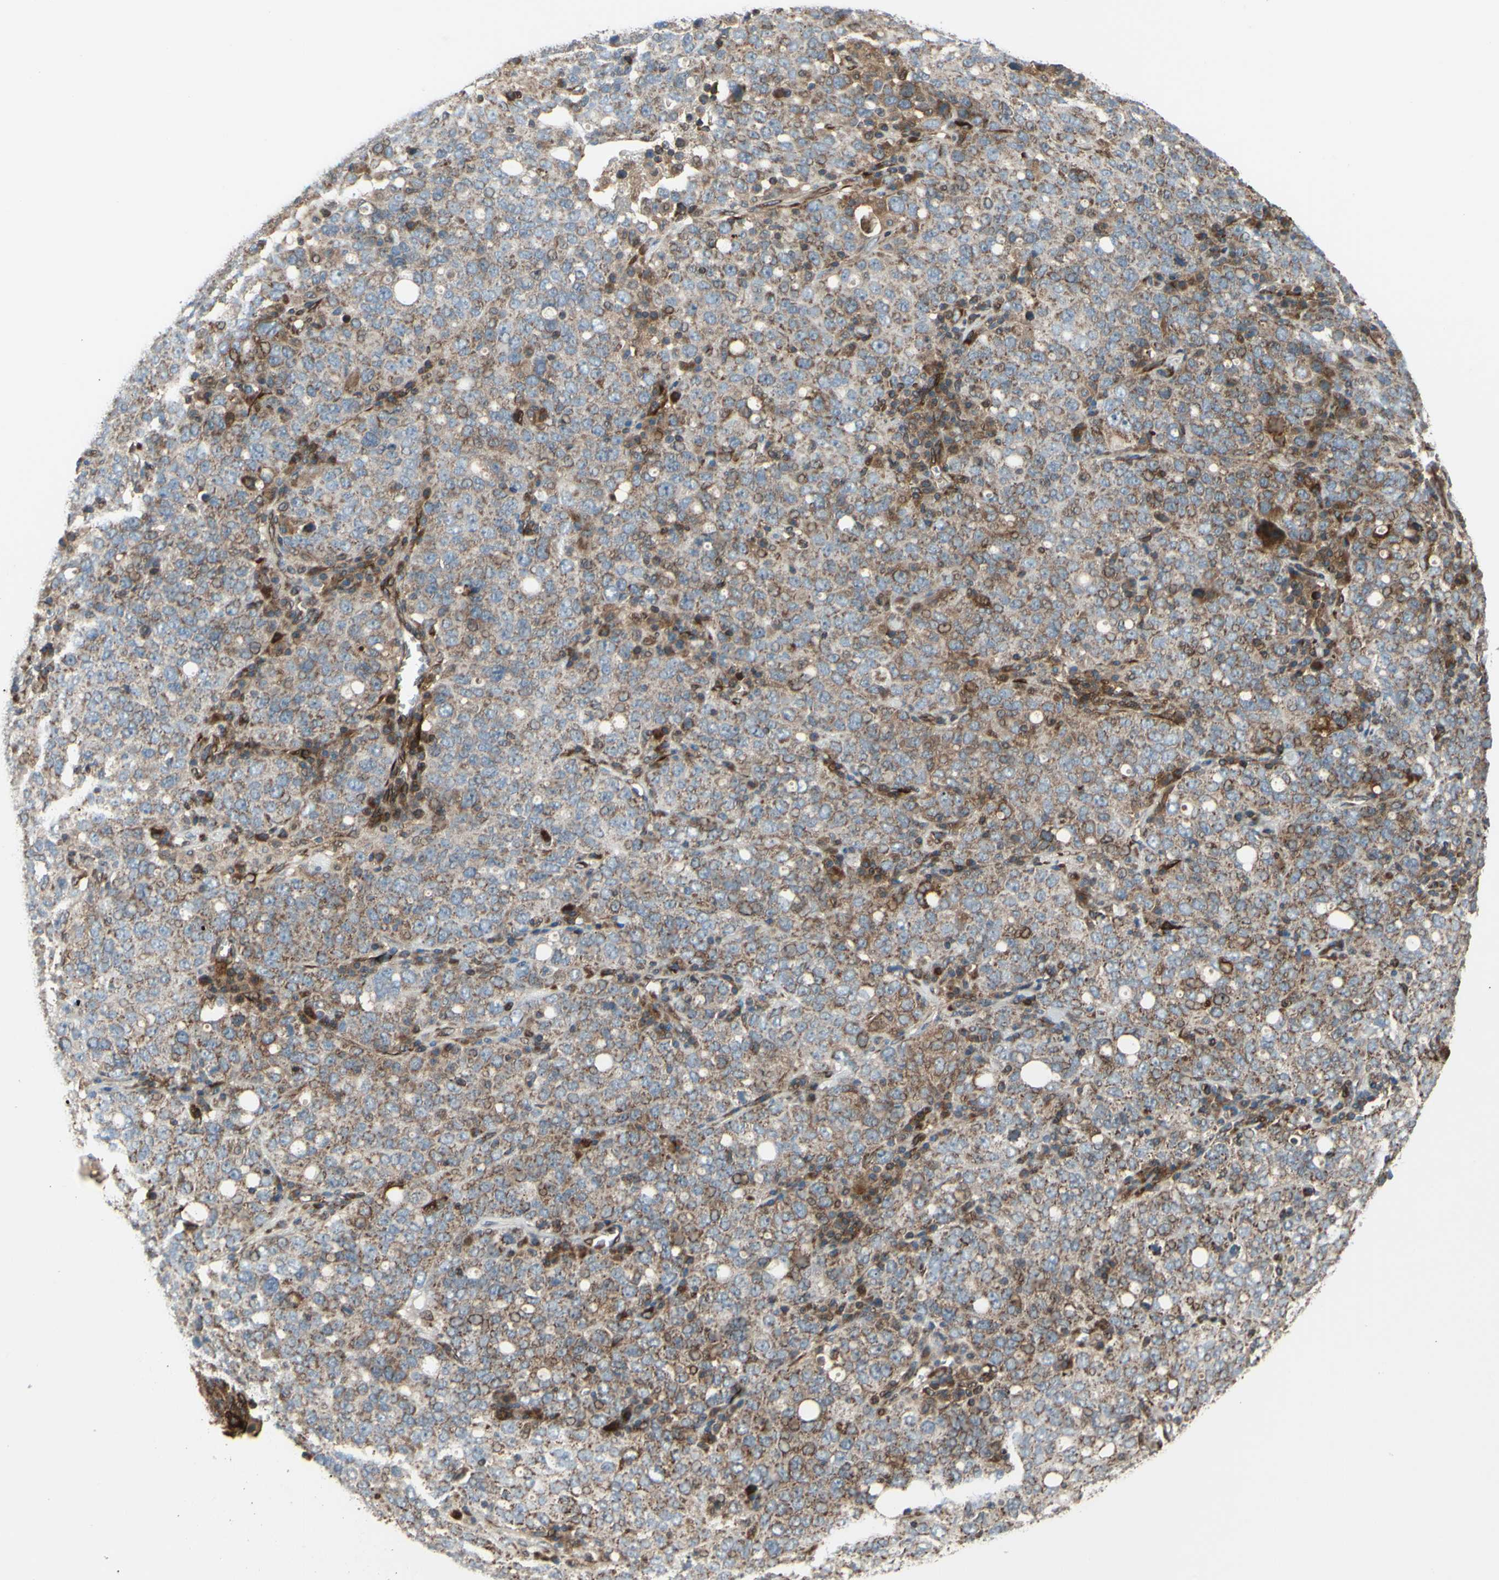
{"staining": {"intensity": "moderate", "quantity": ">75%", "location": "cytoplasmic/membranous"}, "tissue": "ovarian cancer", "cell_type": "Tumor cells", "image_type": "cancer", "snomed": [{"axis": "morphology", "description": "Carcinoma, endometroid"}, {"axis": "topography", "description": "Ovary"}], "caption": "A medium amount of moderate cytoplasmic/membranous positivity is identified in about >75% of tumor cells in ovarian cancer (endometroid carcinoma) tissue.", "gene": "PRAF2", "patient": {"sex": "female", "age": 62}}